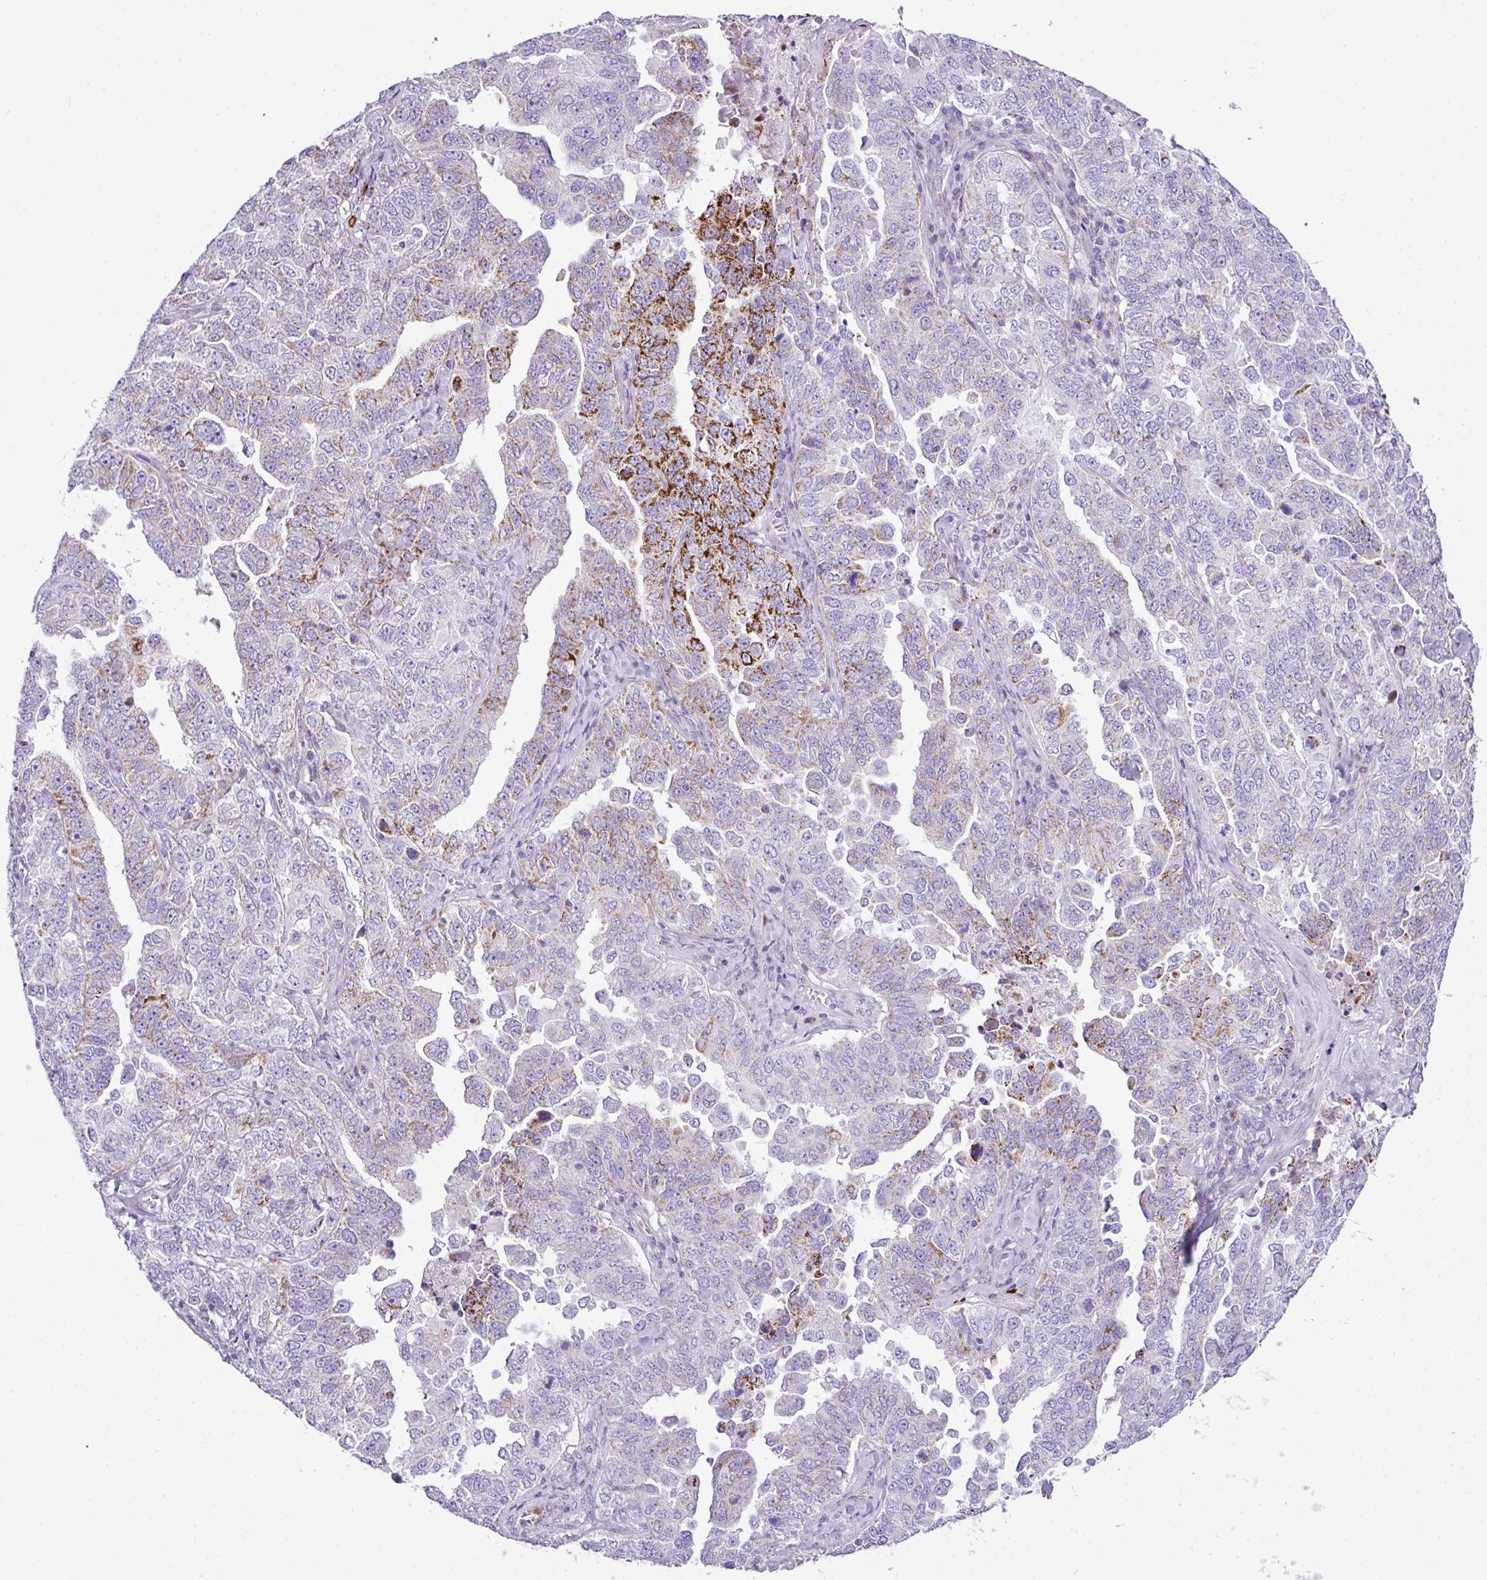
{"staining": {"intensity": "strong", "quantity": "<25%", "location": "cytoplasmic/membranous"}, "tissue": "ovarian cancer", "cell_type": "Tumor cells", "image_type": "cancer", "snomed": [{"axis": "morphology", "description": "Carcinoma, endometroid"}, {"axis": "topography", "description": "Ovary"}], "caption": "Endometroid carcinoma (ovarian) was stained to show a protein in brown. There is medium levels of strong cytoplasmic/membranous positivity in about <25% of tumor cells. The staining was performed using DAB to visualize the protein expression in brown, while the nuclei were stained in blue with hematoxylin (Magnification: 20x).", "gene": "RCAN2", "patient": {"sex": "female", "age": 62}}